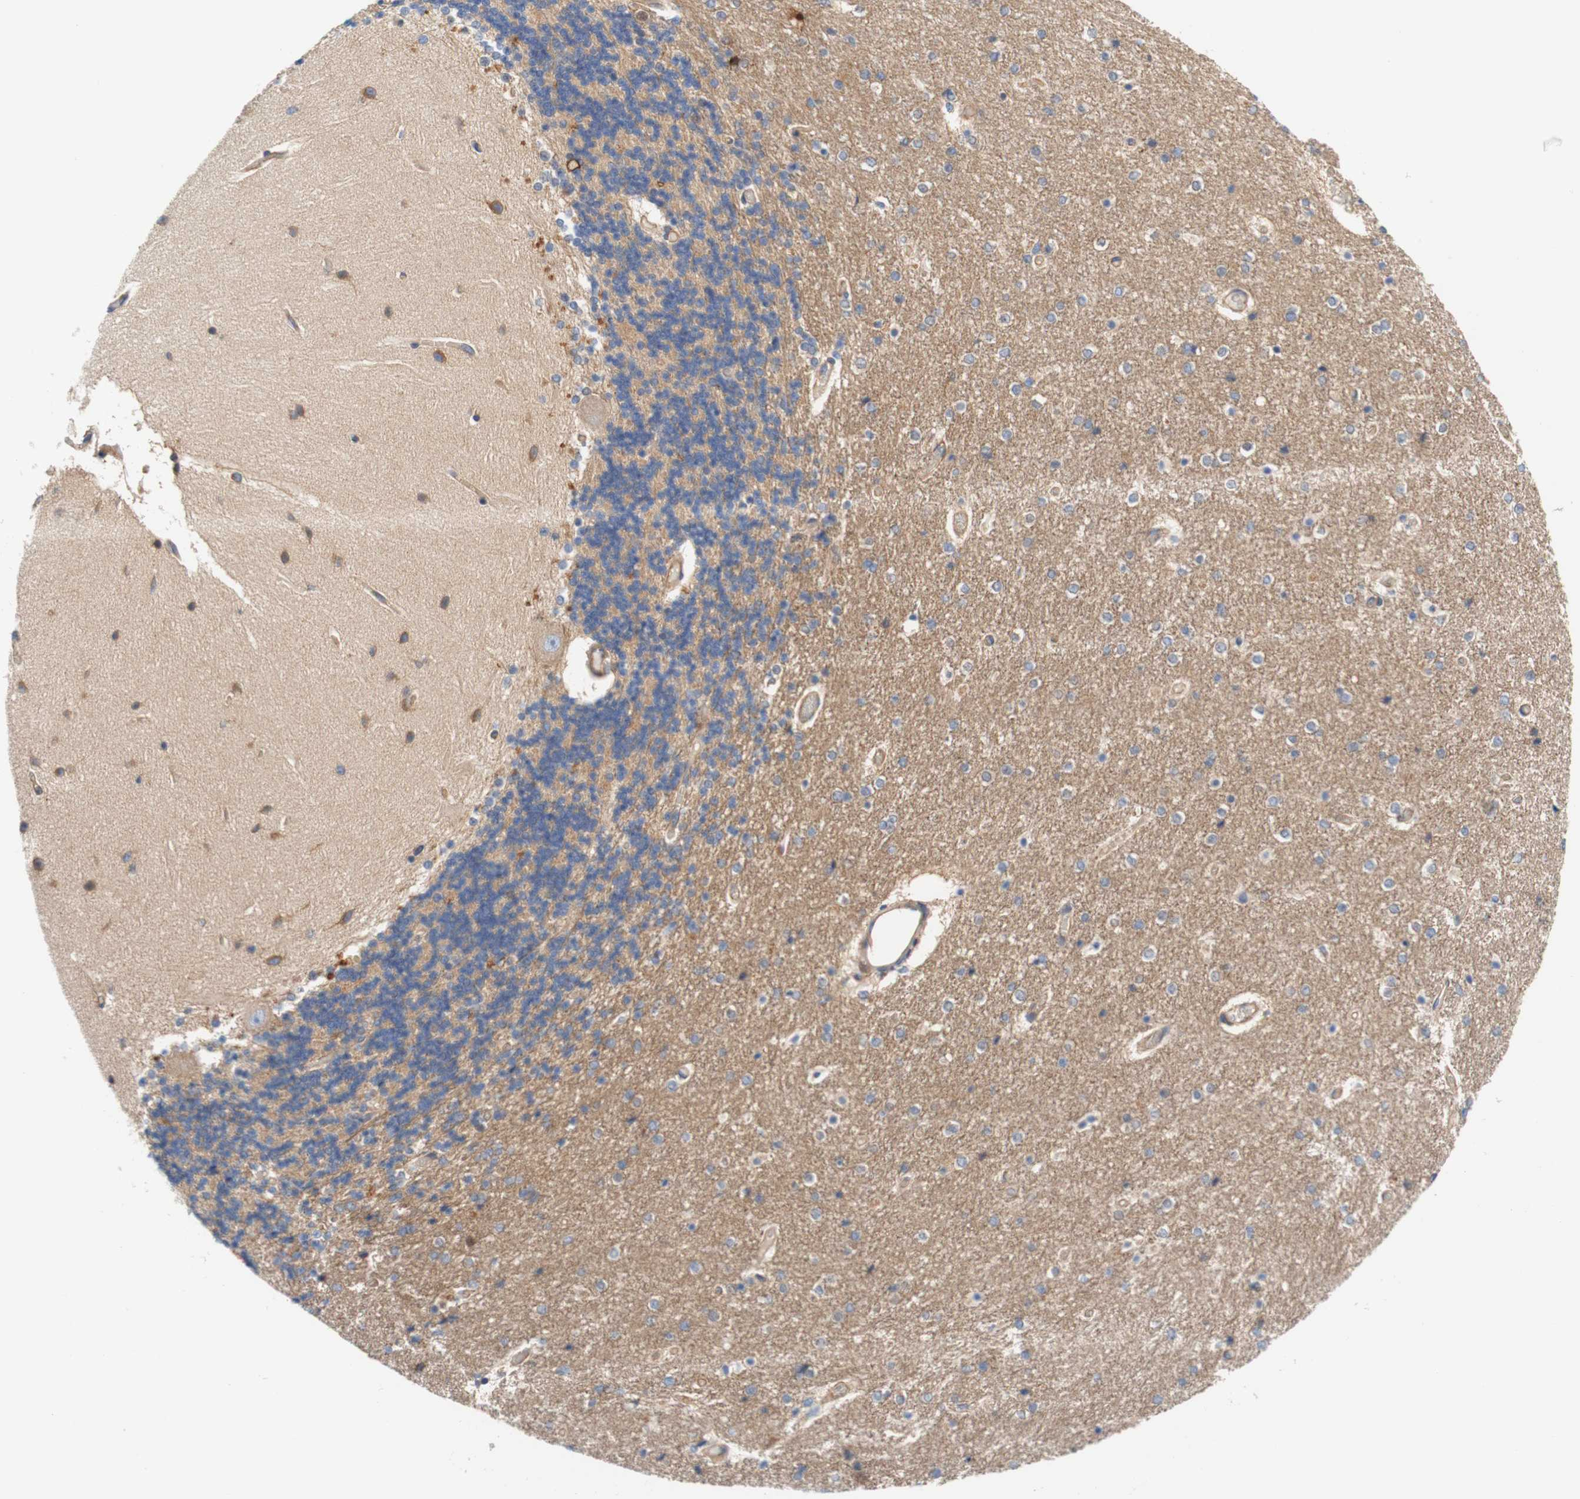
{"staining": {"intensity": "weak", "quantity": ">75%", "location": "cytoplasmic/membranous"}, "tissue": "cerebellum", "cell_type": "Cells in granular layer", "image_type": "normal", "snomed": [{"axis": "morphology", "description": "Normal tissue, NOS"}, {"axis": "topography", "description": "Cerebellum"}], "caption": "Protein expression analysis of unremarkable cerebellum demonstrates weak cytoplasmic/membranous staining in about >75% of cells in granular layer. The staining is performed using DAB (3,3'-diaminobenzidine) brown chromogen to label protein expression. The nuclei are counter-stained blue using hematoxylin.", "gene": "STOM", "patient": {"sex": "female", "age": 54}}